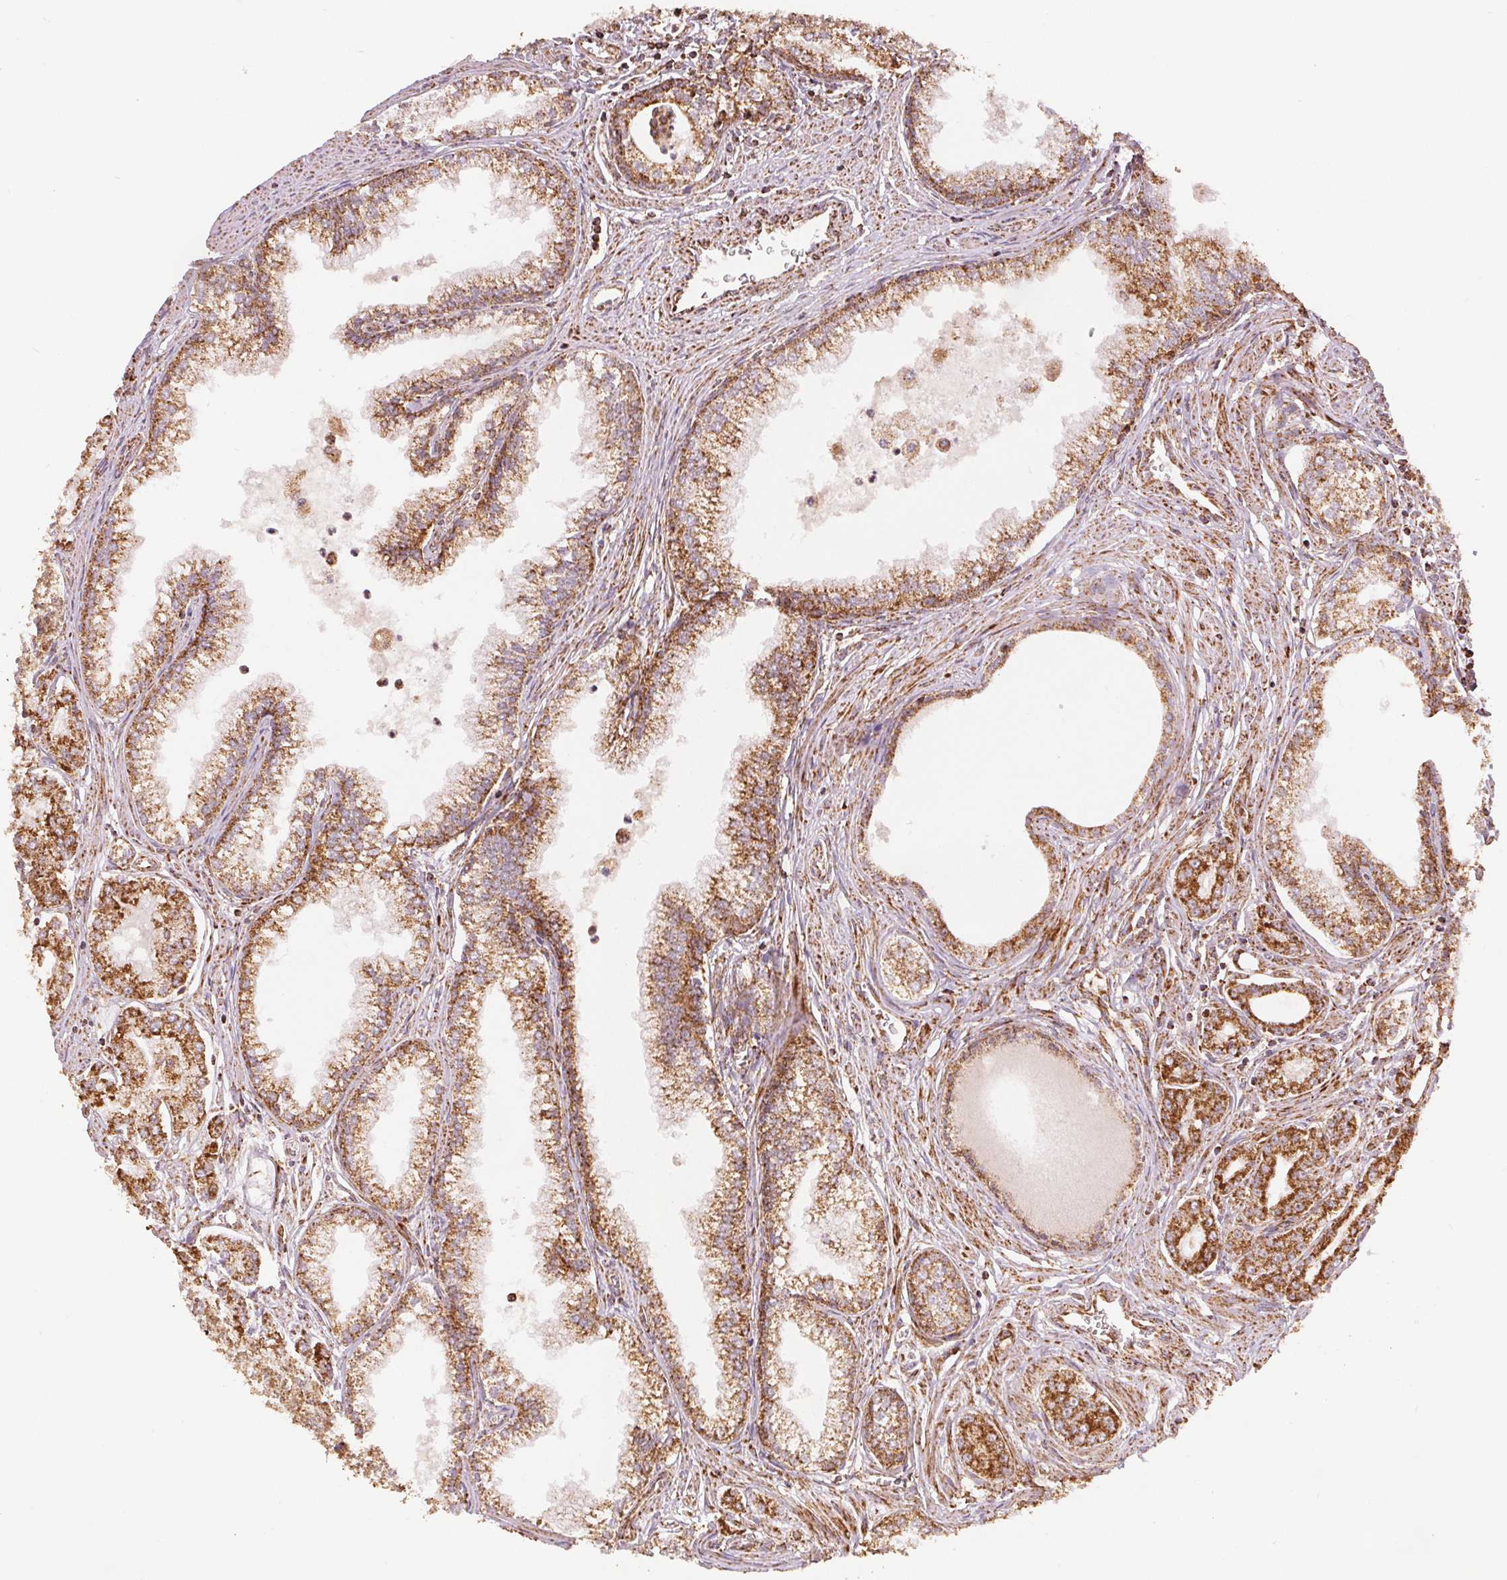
{"staining": {"intensity": "moderate", "quantity": ">75%", "location": "cytoplasmic/membranous"}, "tissue": "prostate cancer", "cell_type": "Tumor cells", "image_type": "cancer", "snomed": [{"axis": "morphology", "description": "Adenocarcinoma, NOS"}, {"axis": "topography", "description": "Prostate"}], "caption": "Human prostate adenocarcinoma stained with a protein marker reveals moderate staining in tumor cells.", "gene": "SDHB", "patient": {"sex": "male", "age": 71}}